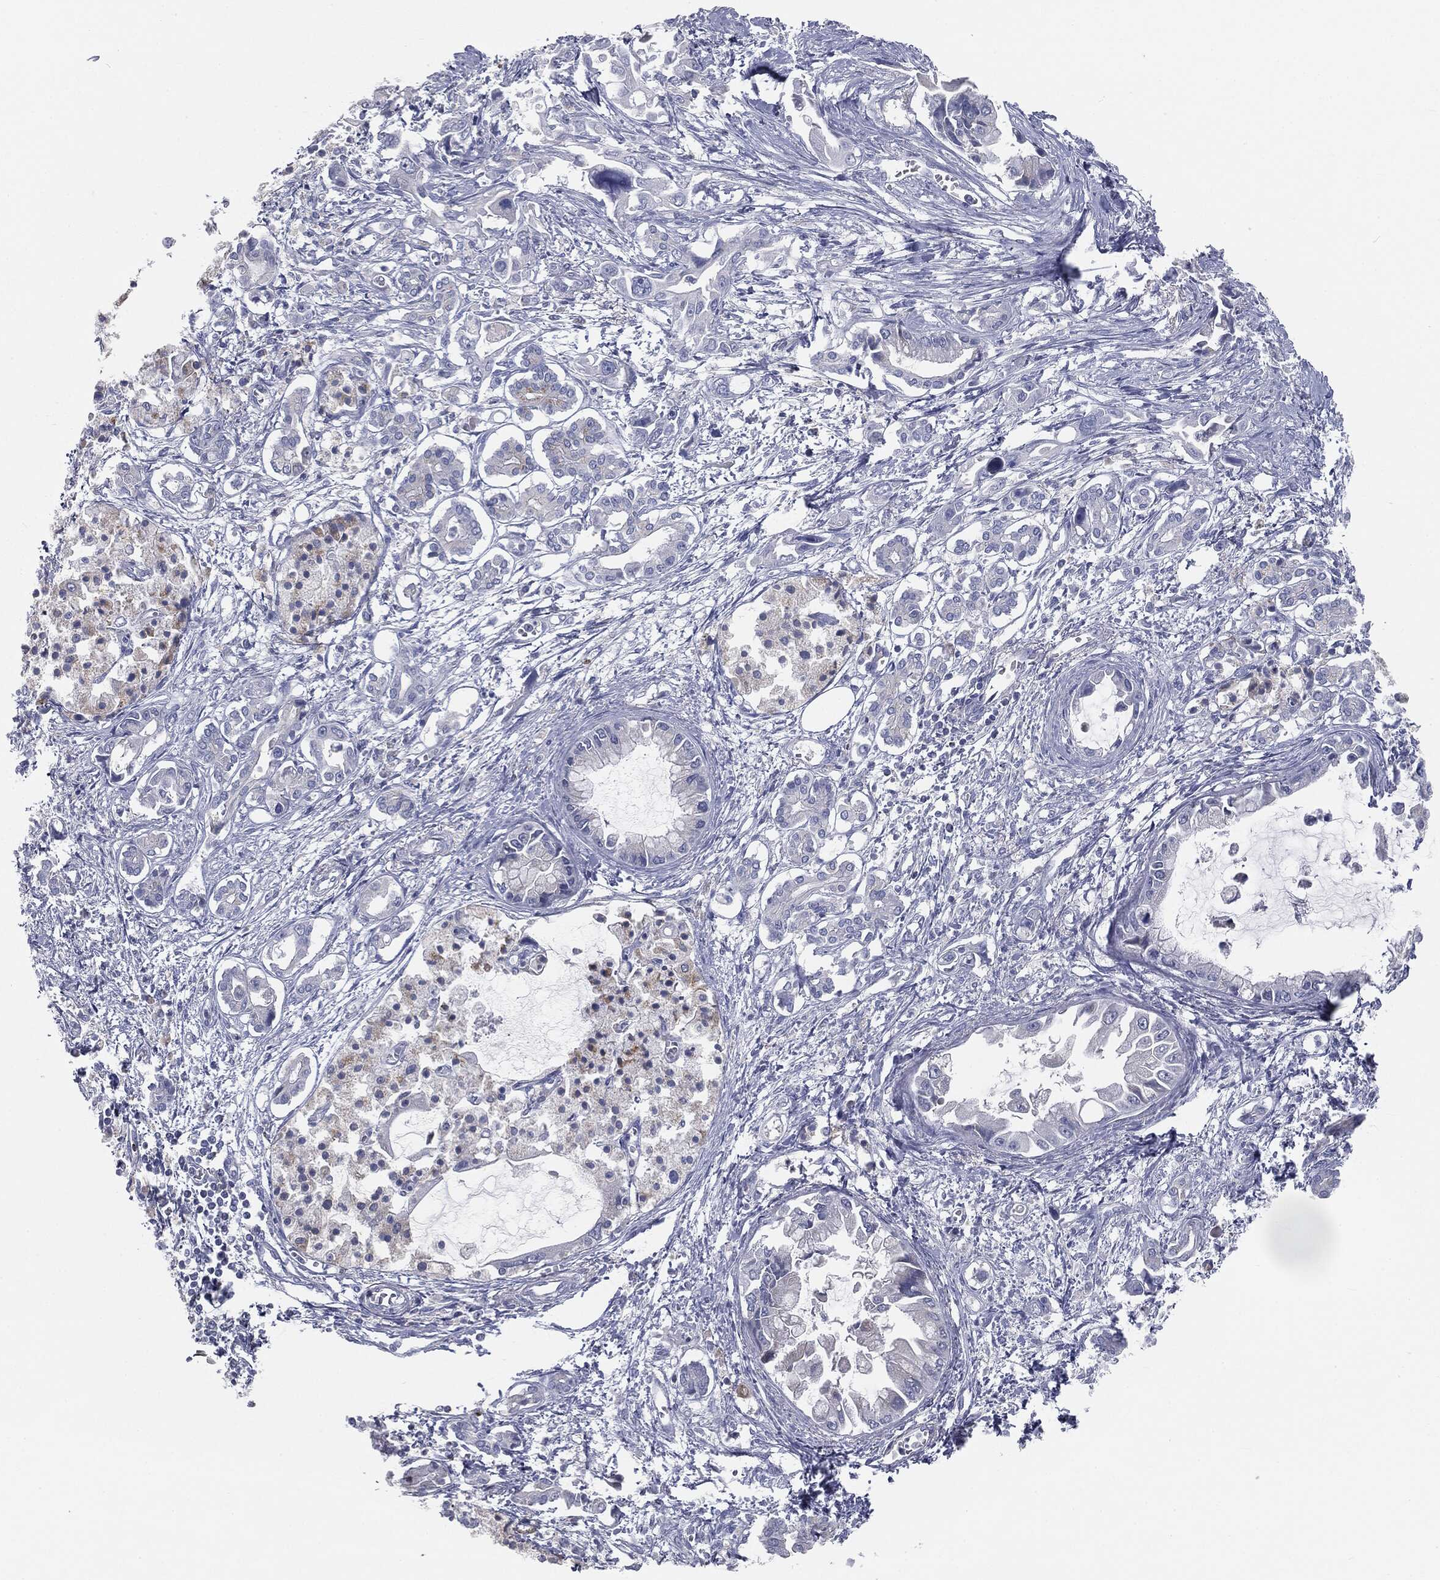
{"staining": {"intensity": "negative", "quantity": "none", "location": "none"}, "tissue": "pancreatic cancer", "cell_type": "Tumor cells", "image_type": "cancer", "snomed": [{"axis": "morphology", "description": "Adenocarcinoma, NOS"}, {"axis": "topography", "description": "Pancreas"}], "caption": "Tumor cells are negative for protein expression in human pancreatic adenocarcinoma.", "gene": "CAV3", "patient": {"sex": "male", "age": 84}}